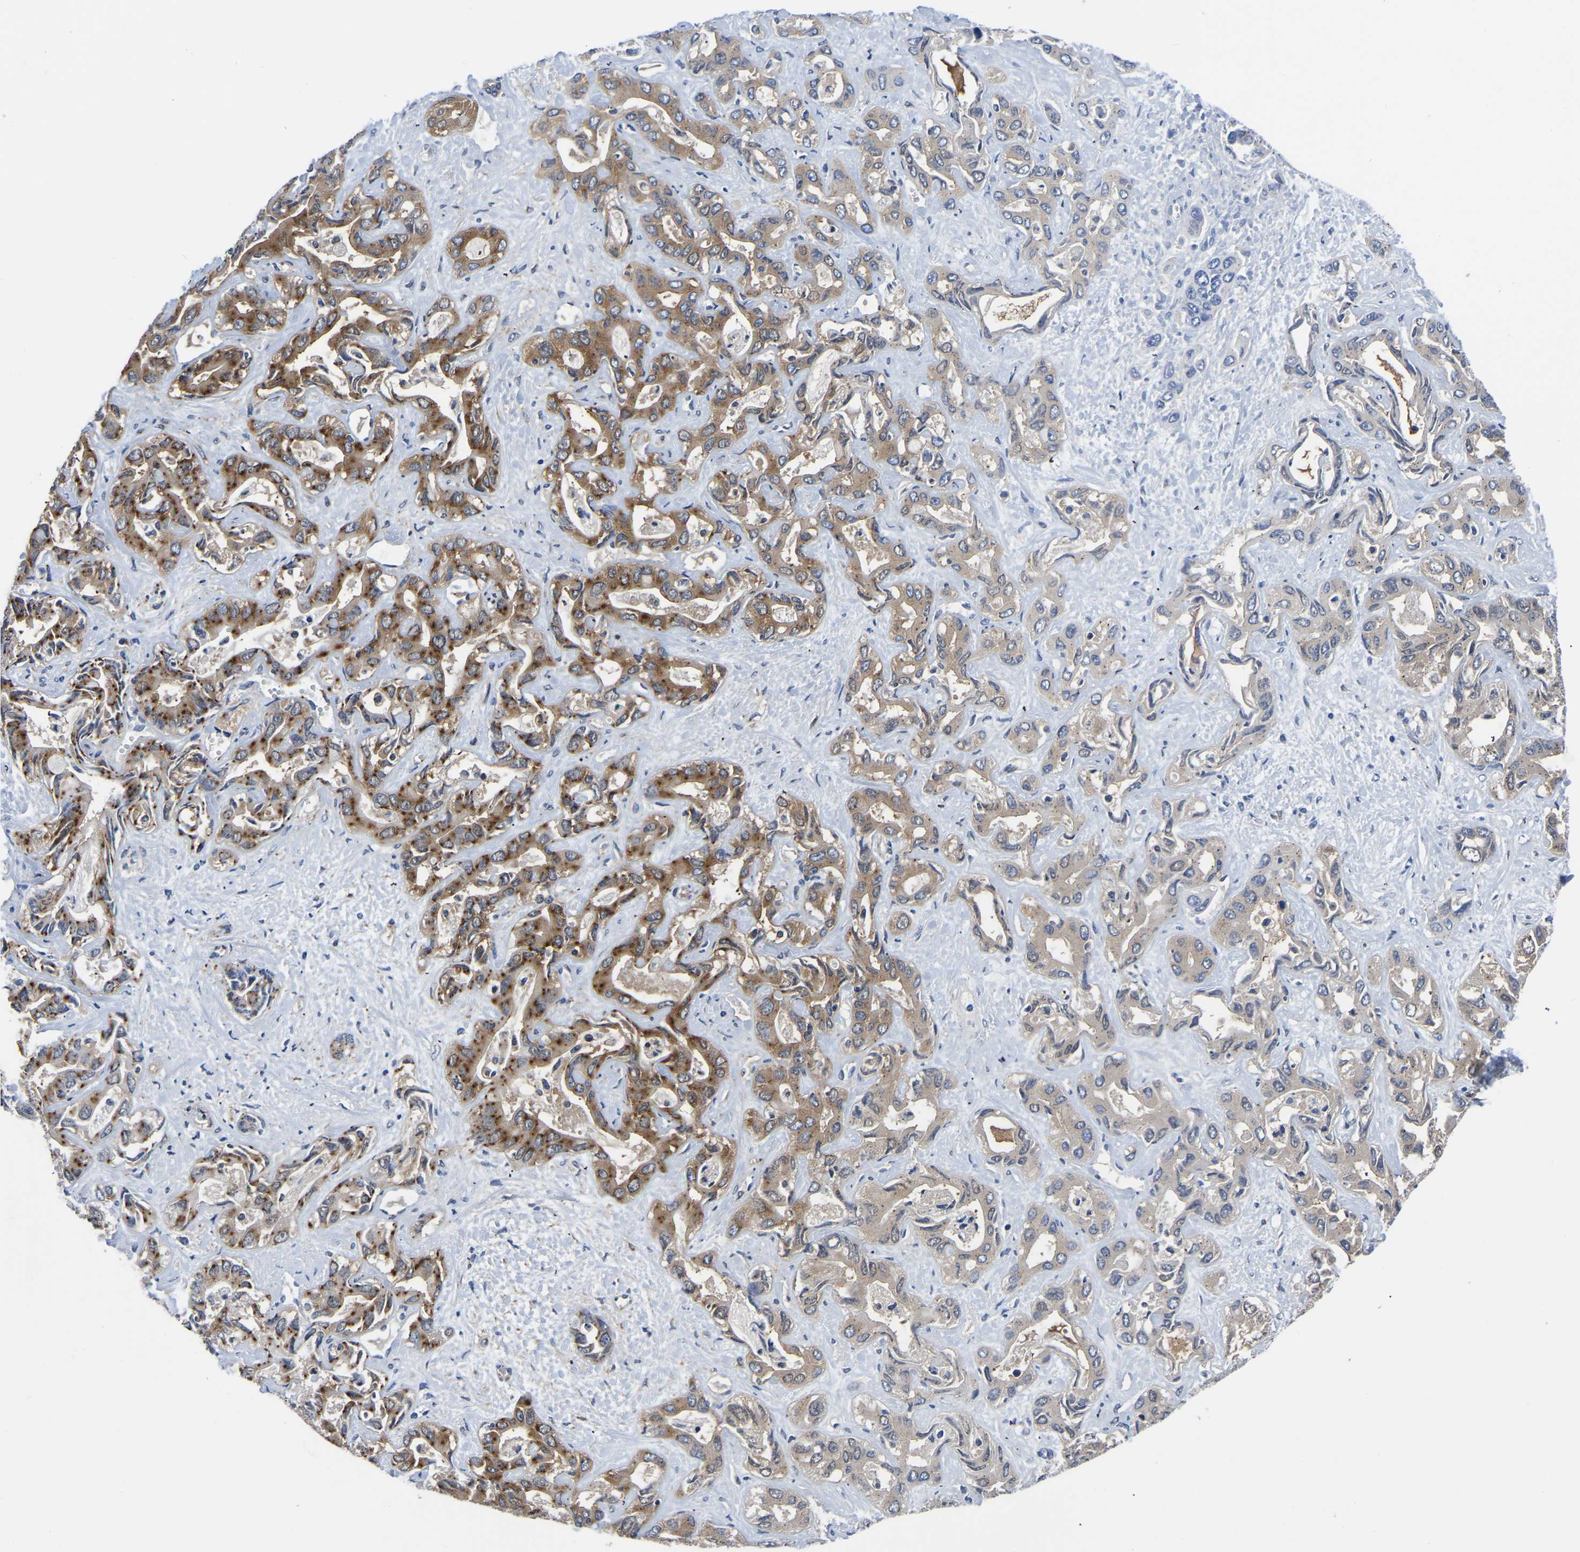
{"staining": {"intensity": "moderate", "quantity": "25%-75%", "location": "cytoplasmic/membranous"}, "tissue": "liver cancer", "cell_type": "Tumor cells", "image_type": "cancer", "snomed": [{"axis": "morphology", "description": "Cholangiocarcinoma"}, {"axis": "topography", "description": "Liver"}], "caption": "This image reveals liver cancer stained with IHC to label a protein in brown. The cytoplasmic/membranous of tumor cells show moderate positivity for the protein. Nuclei are counter-stained blue.", "gene": "TFG", "patient": {"sex": "female", "age": 52}}